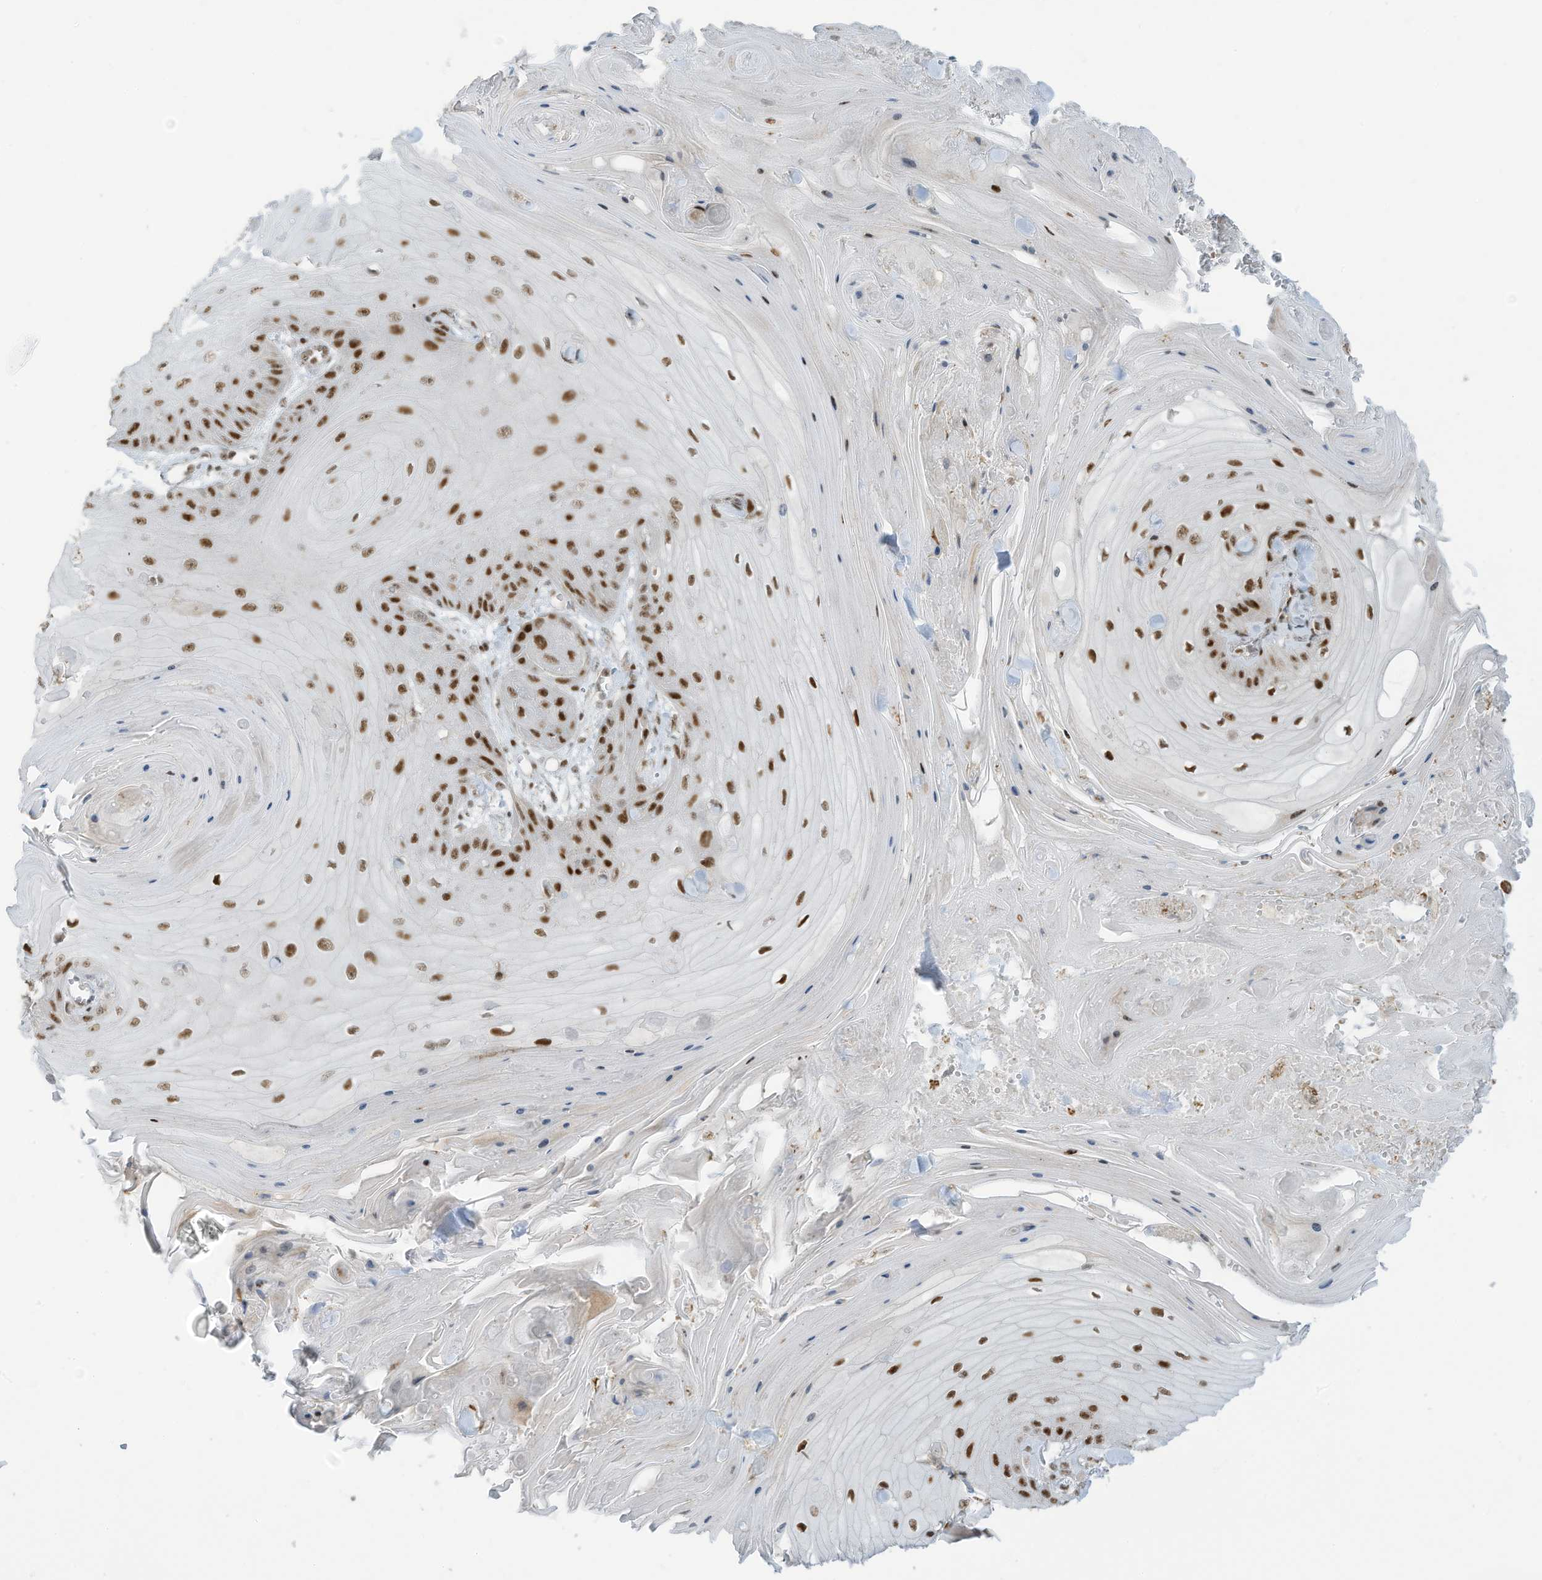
{"staining": {"intensity": "moderate", "quantity": ">75%", "location": "nuclear"}, "tissue": "skin cancer", "cell_type": "Tumor cells", "image_type": "cancer", "snomed": [{"axis": "morphology", "description": "Squamous cell carcinoma, NOS"}, {"axis": "topography", "description": "Skin"}], "caption": "The histopathology image exhibits immunohistochemical staining of squamous cell carcinoma (skin). There is moderate nuclear expression is identified in about >75% of tumor cells.", "gene": "ZCWPW2", "patient": {"sex": "male", "age": 74}}